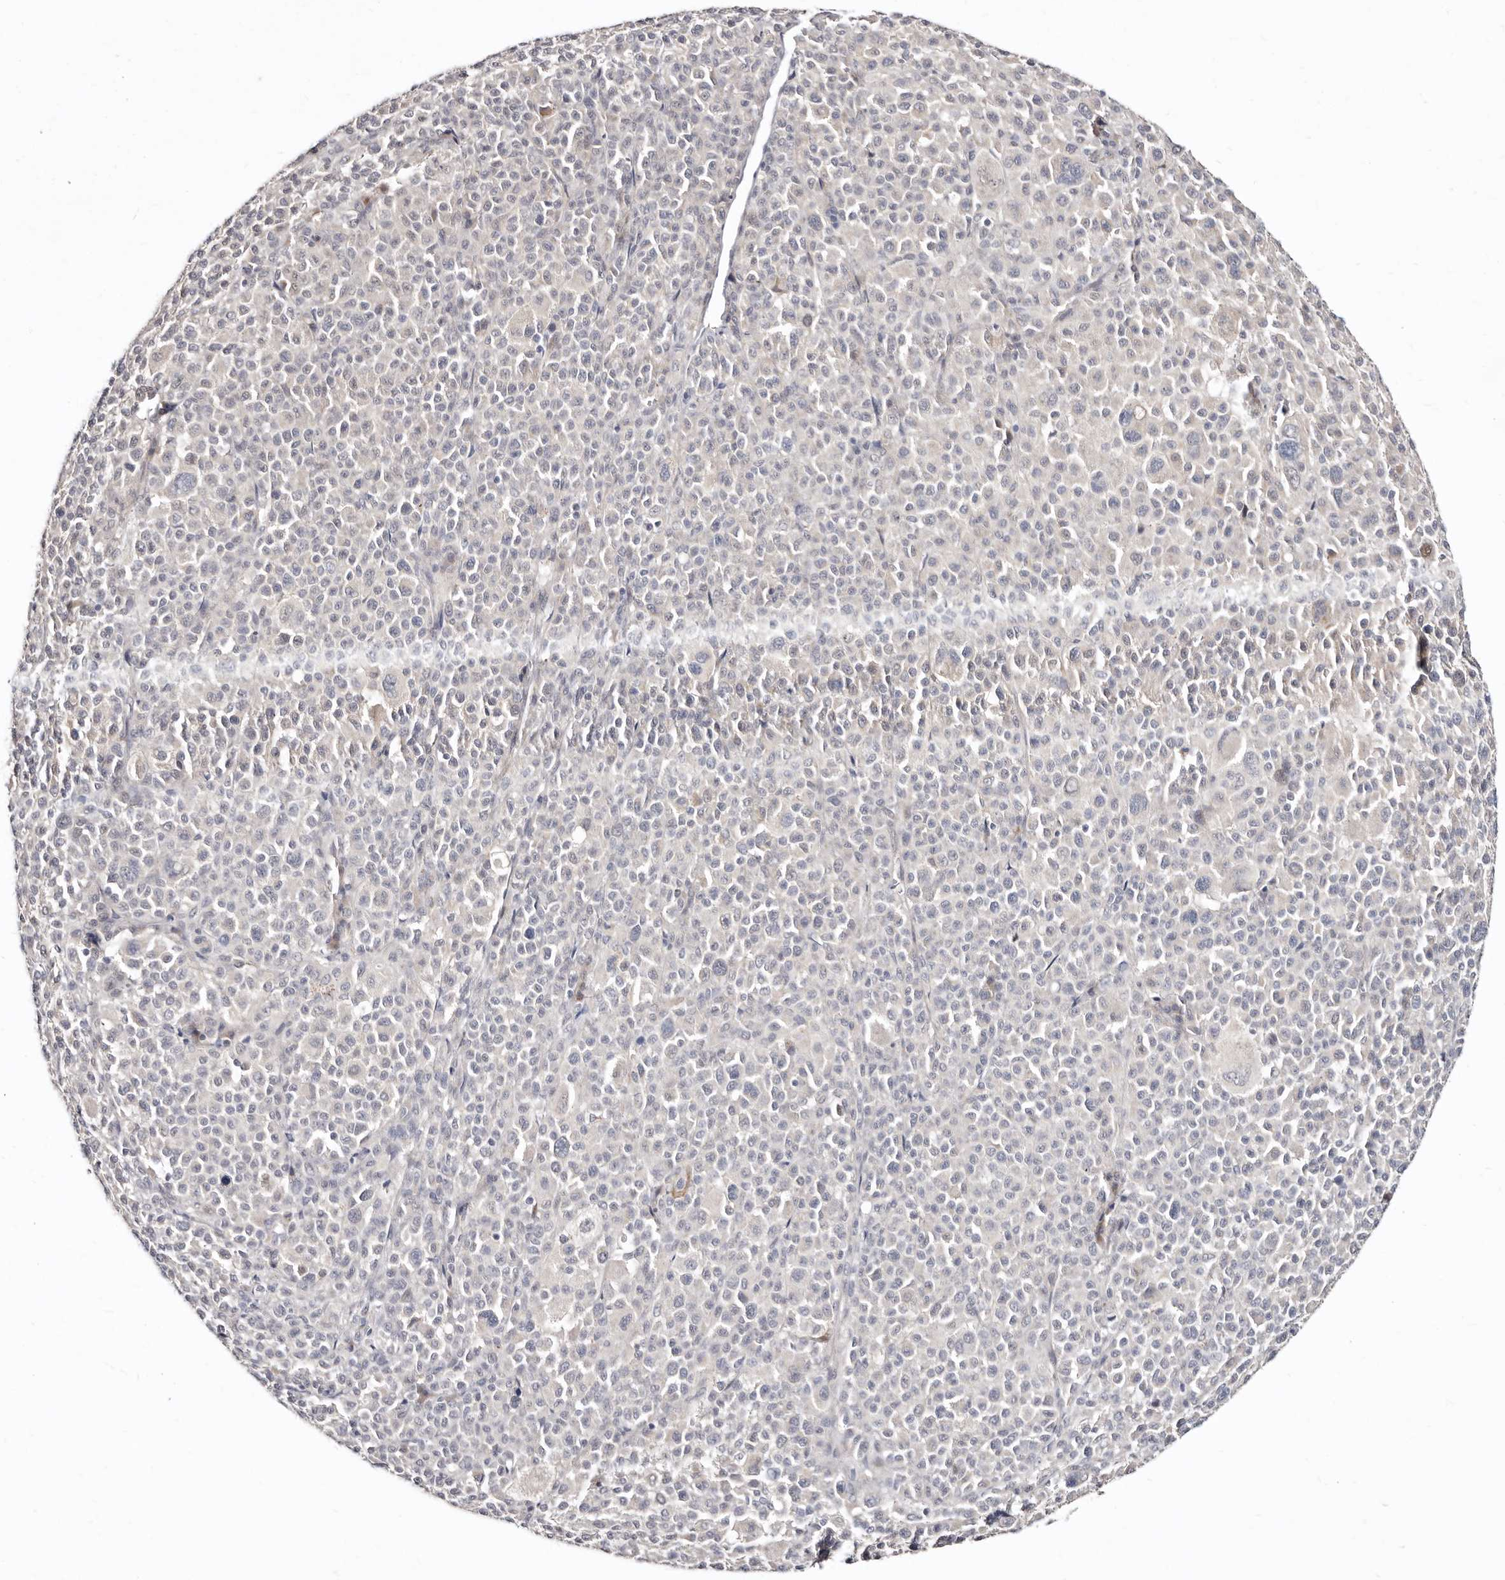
{"staining": {"intensity": "negative", "quantity": "none", "location": "none"}, "tissue": "melanoma", "cell_type": "Tumor cells", "image_type": "cancer", "snomed": [{"axis": "morphology", "description": "Malignant melanoma, Metastatic site"}, {"axis": "topography", "description": "Skin"}], "caption": "Immunohistochemical staining of human malignant melanoma (metastatic site) exhibits no significant expression in tumor cells.", "gene": "KLHL4", "patient": {"sex": "female", "age": 74}}